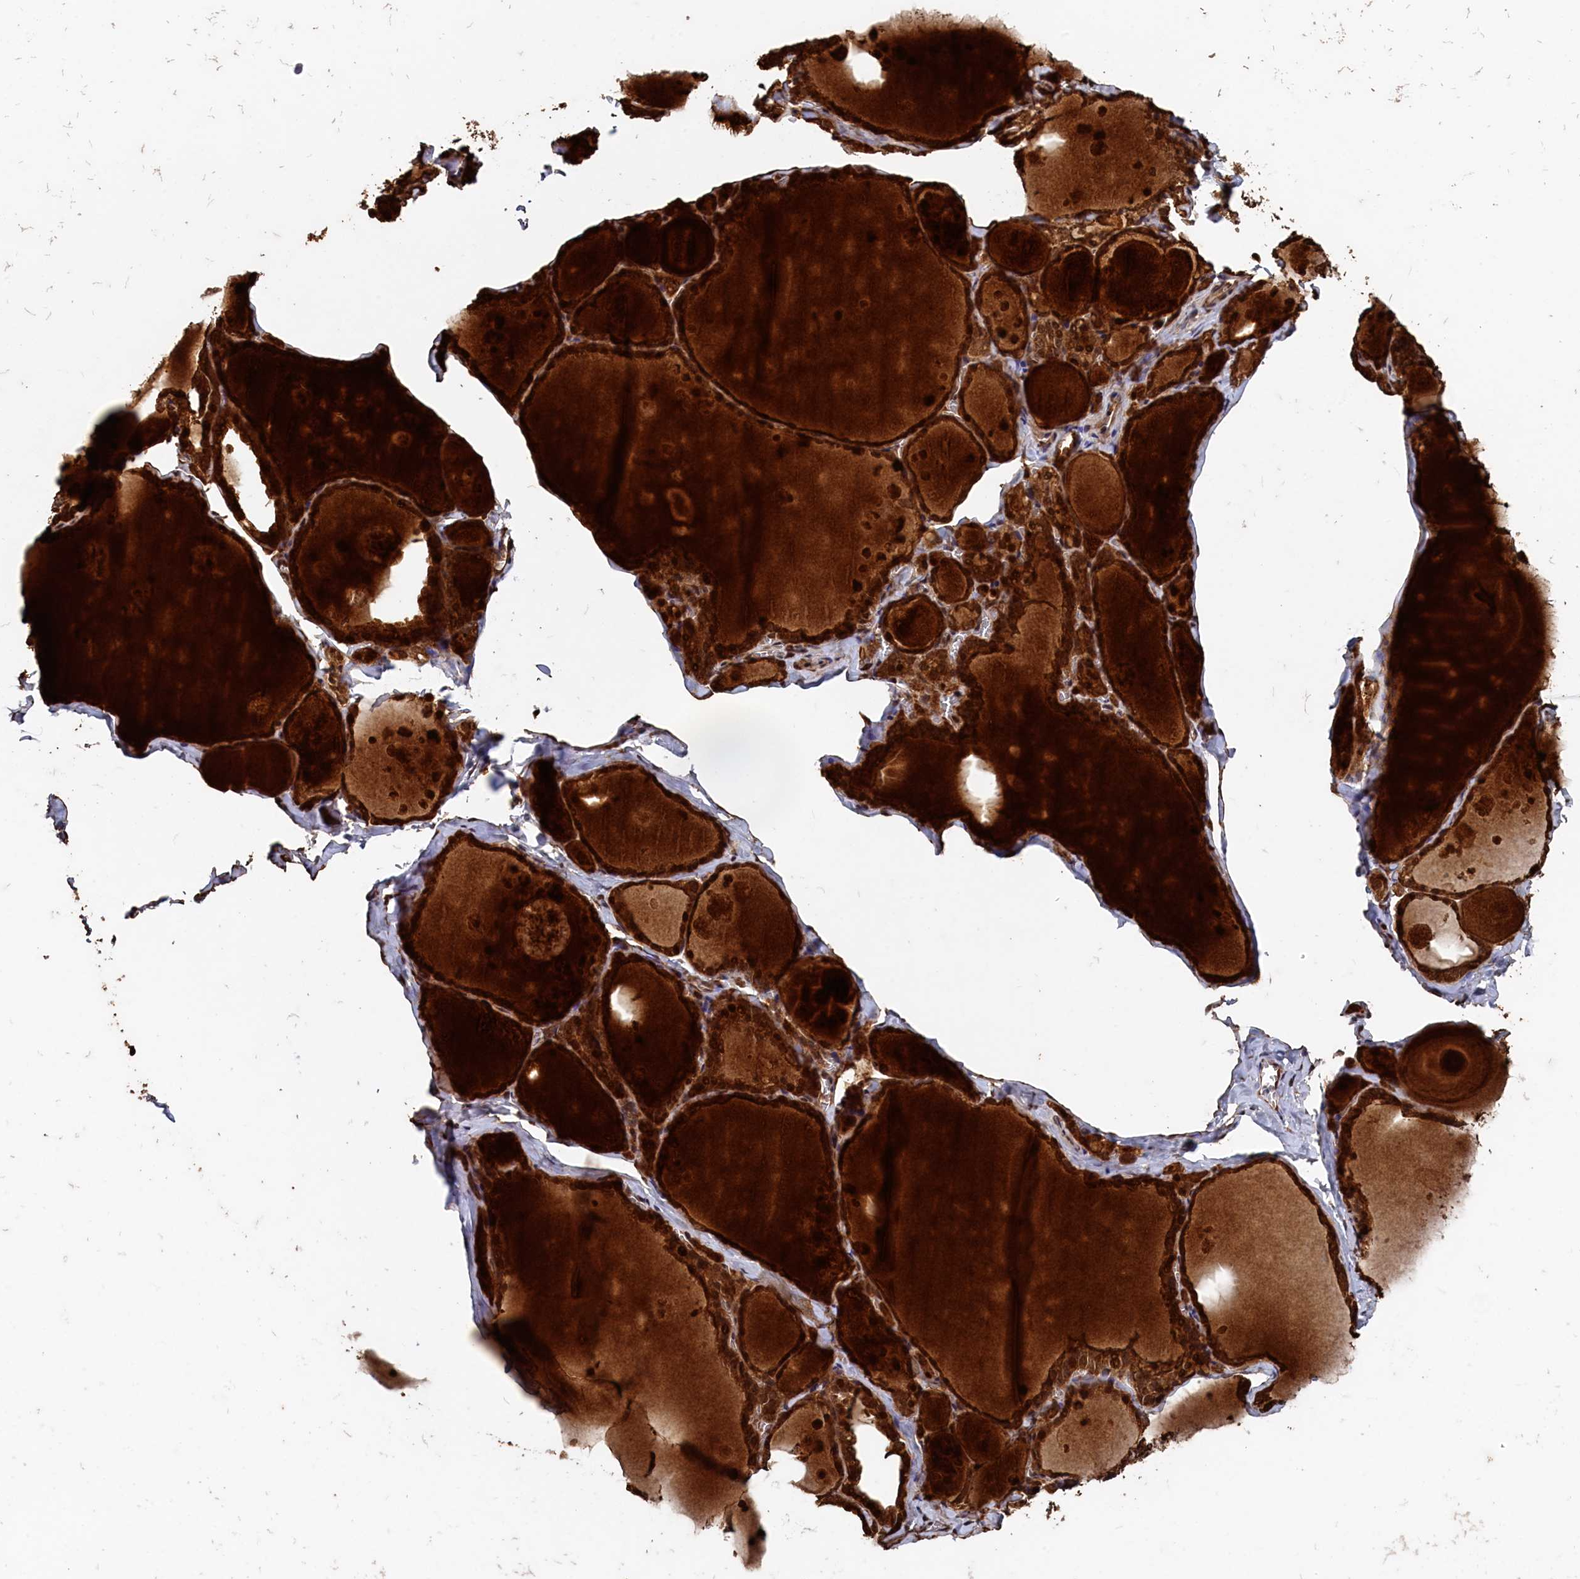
{"staining": {"intensity": "strong", "quantity": ">75%", "location": "cytoplasmic/membranous"}, "tissue": "thyroid gland", "cell_type": "Glandular cells", "image_type": "normal", "snomed": [{"axis": "morphology", "description": "Normal tissue, NOS"}, {"axis": "topography", "description": "Thyroid gland"}], "caption": "High-magnification brightfield microscopy of normal thyroid gland stained with DAB (brown) and counterstained with hematoxylin (blue). glandular cells exhibit strong cytoplasmic/membranous staining is identified in about>75% of cells. Nuclei are stained in blue.", "gene": "PIGN", "patient": {"sex": "male", "age": 56}}